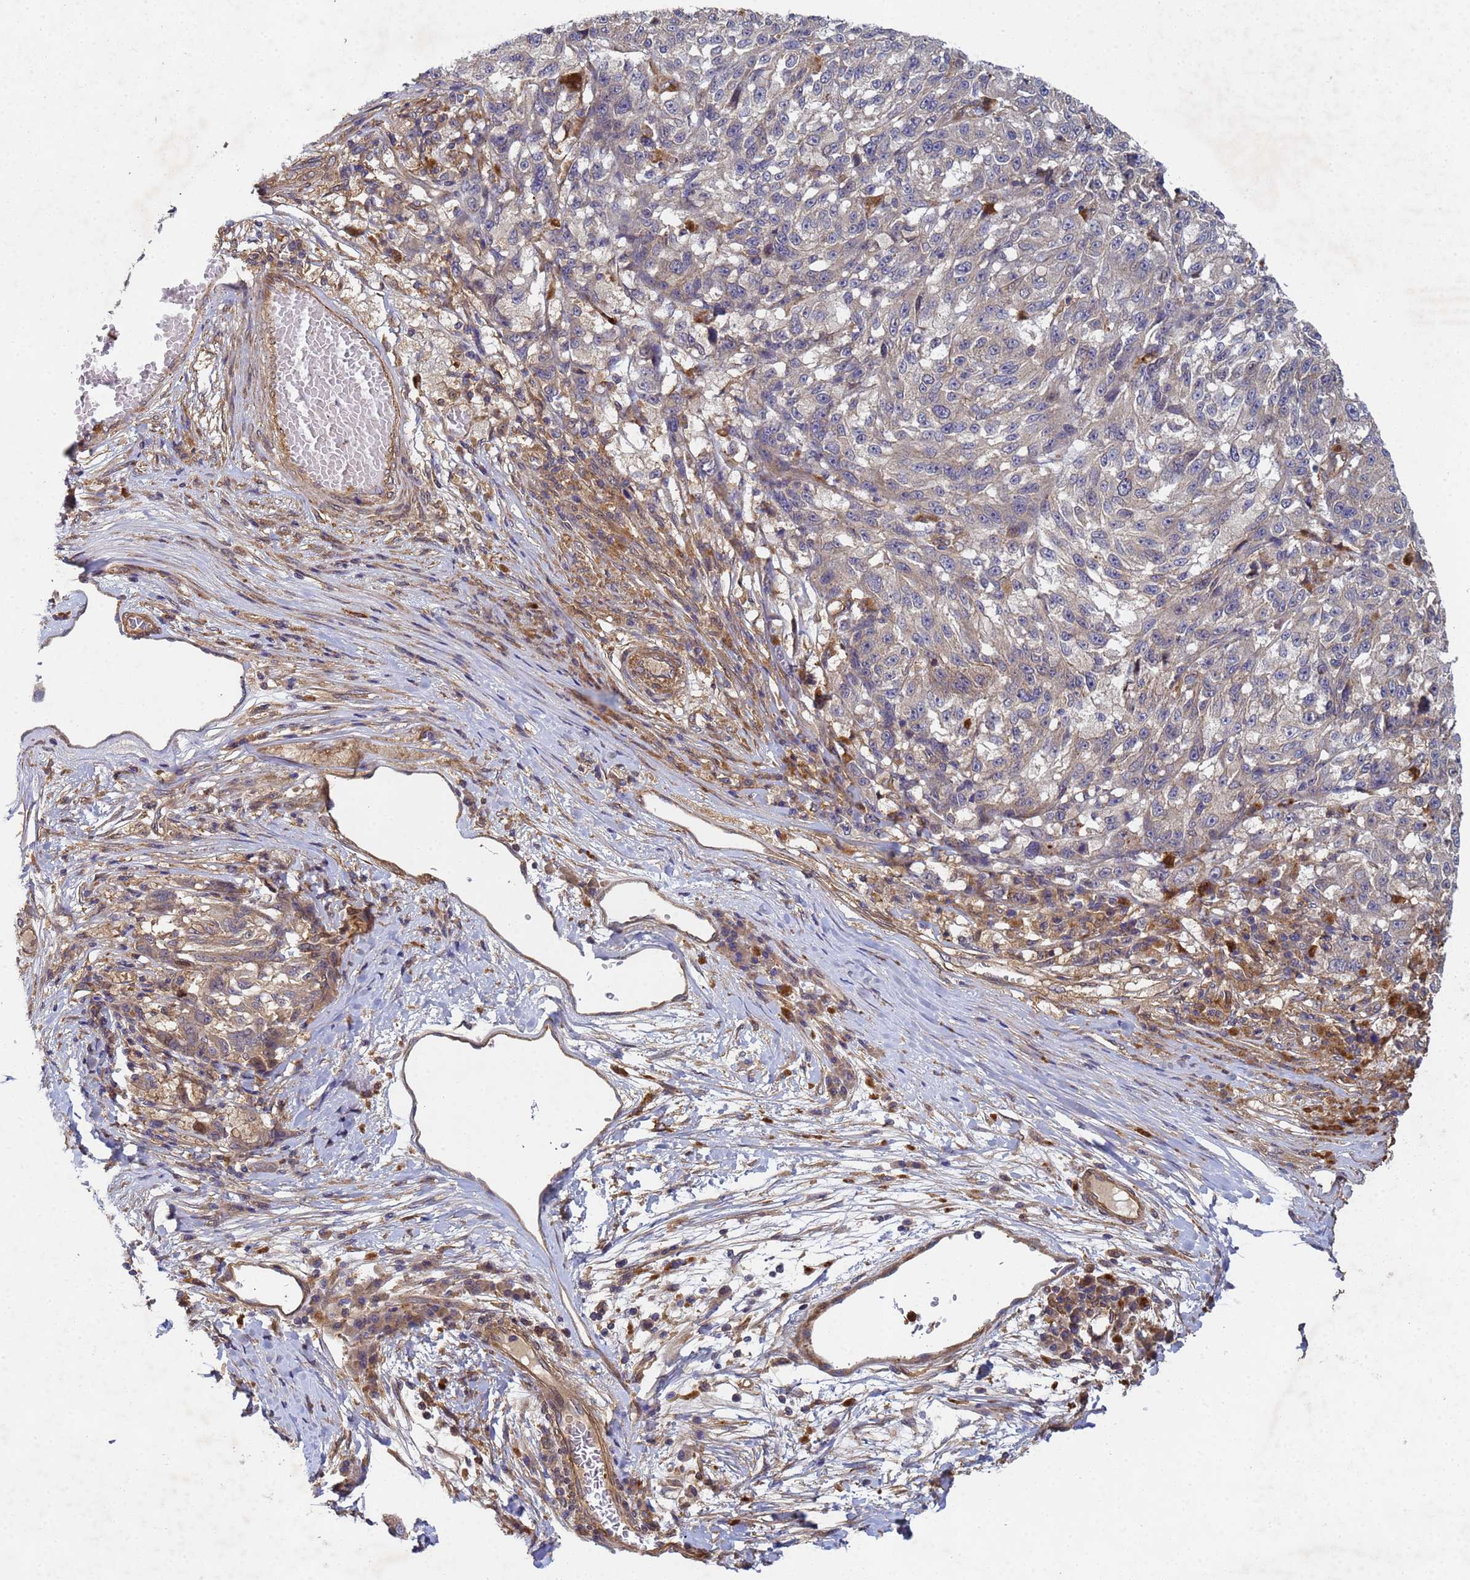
{"staining": {"intensity": "weak", "quantity": "<25%", "location": "cytoplasmic/membranous"}, "tissue": "melanoma", "cell_type": "Tumor cells", "image_type": "cancer", "snomed": [{"axis": "morphology", "description": "Malignant melanoma, NOS"}, {"axis": "topography", "description": "Skin"}], "caption": "Tumor cells show no significant protein expression in melanoma.", "gene": "C8orf34", "patient": {"sex": "male", "age": 53}}